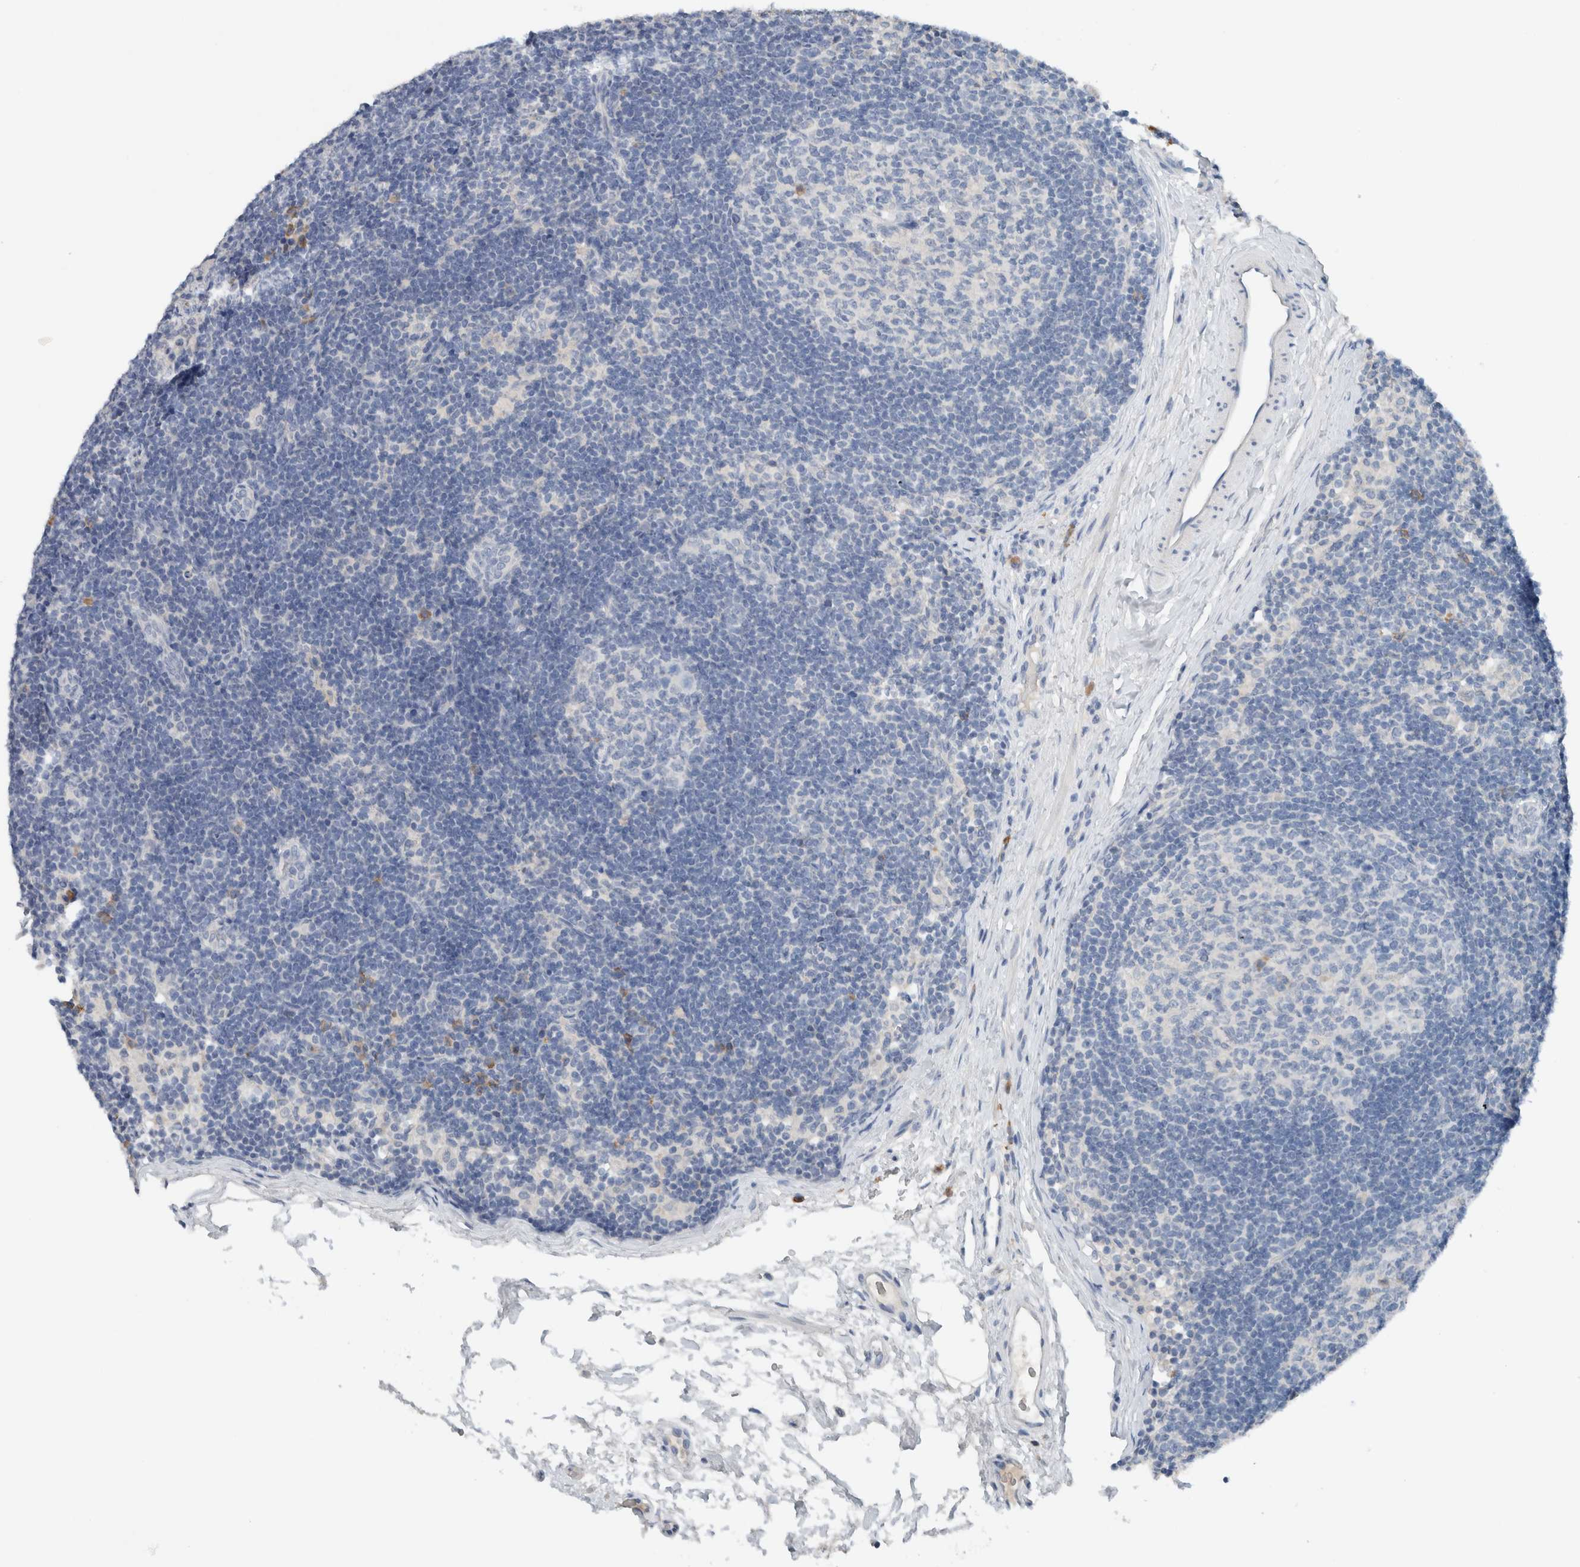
{"staining": {"intensity": "negative", "quantity": "none", "location": "none"}, "tissue": "lymph node", "cell_type": "Germinal center cells", "image_type": "normal", "snomed": [{"axis": "morphology", "description": "Normal tissue, NOS"}, {"axis": "topography", "description": "Lymph node"}], "caption": "An image of human lymph node is negative for staining in germinal center cells.", "gene": "DUOX1", "patient": {"sex": "female", "age": 22}}